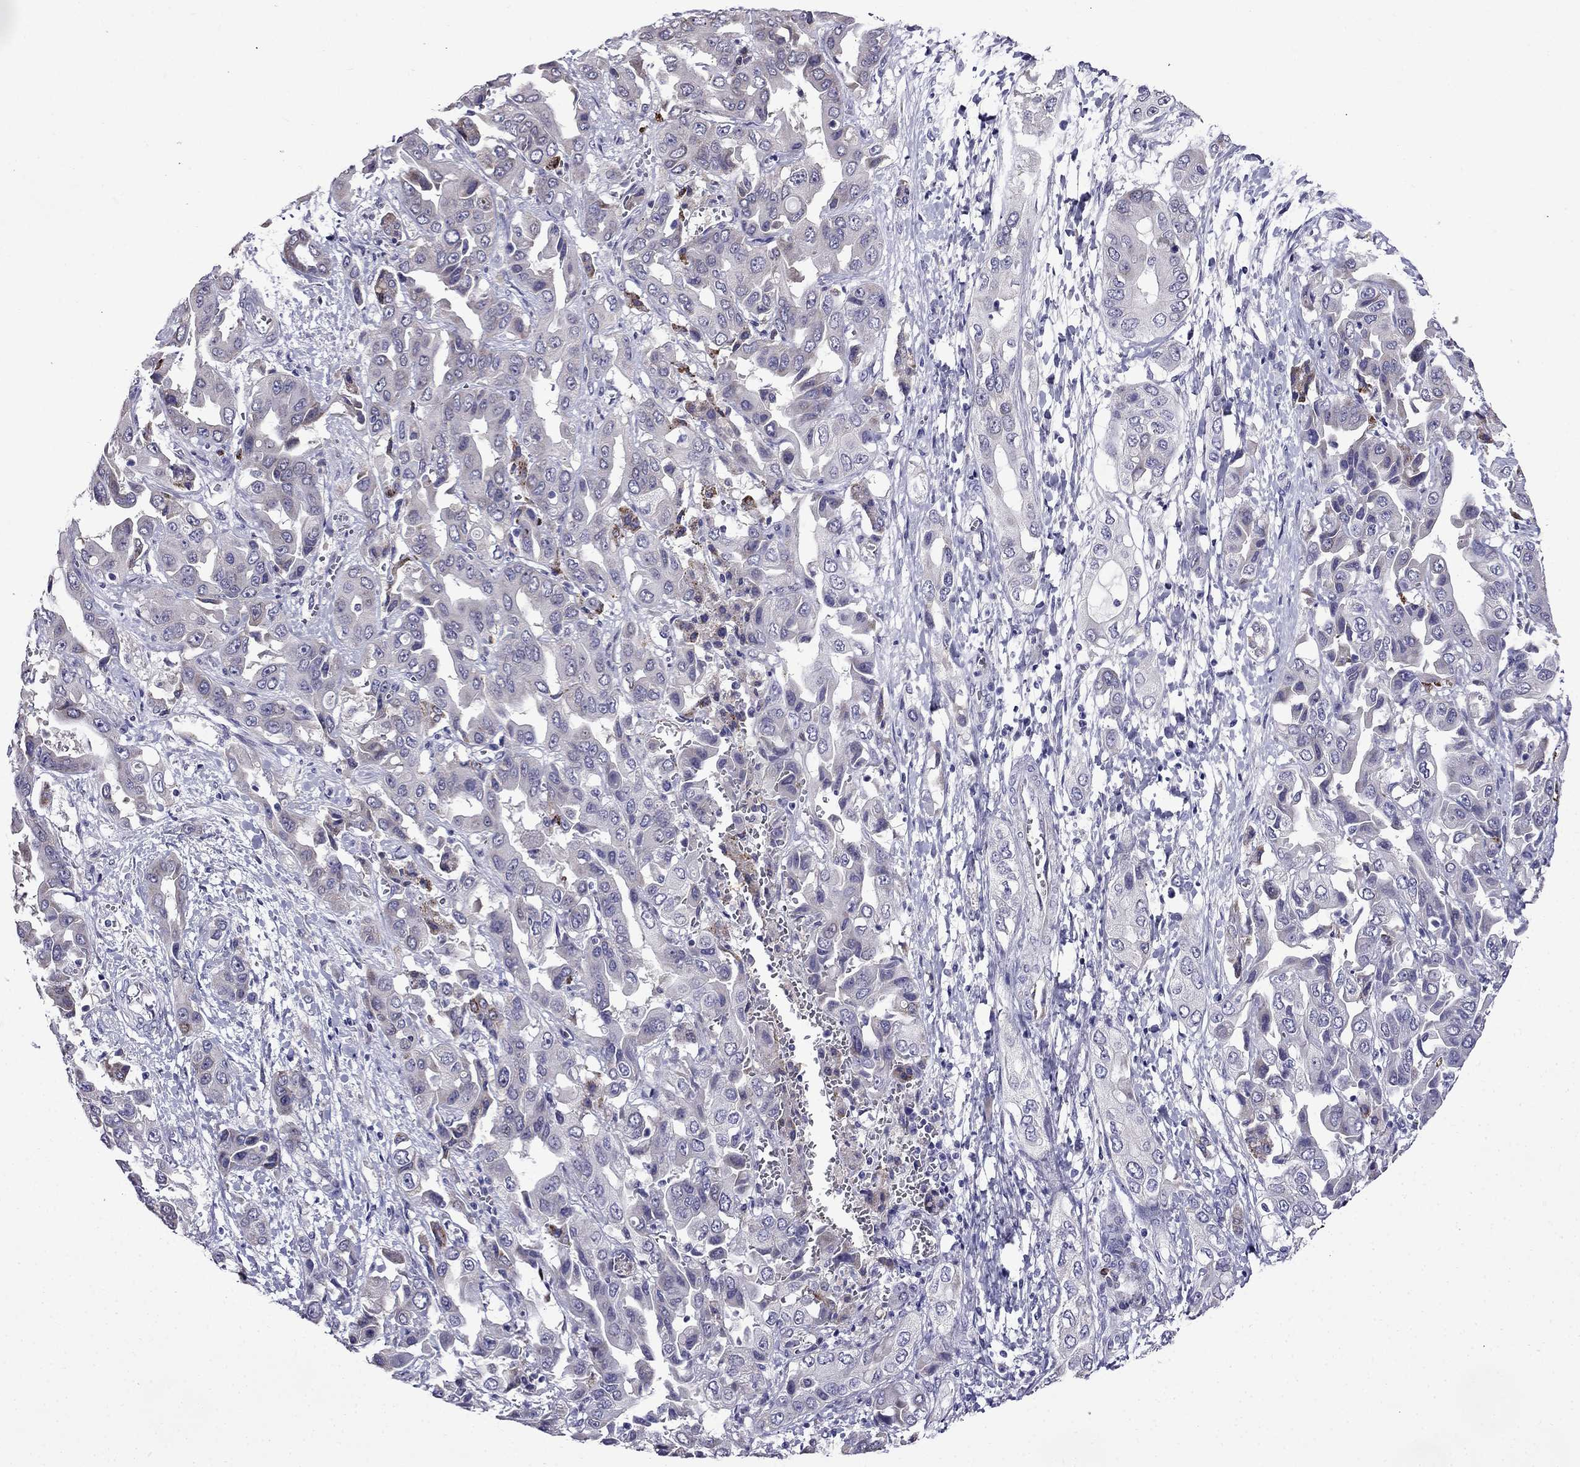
{"staining": {"intensity": "negative", "quantity": "none", "location": "none"}, "tissue": "liver cancer", "cell_type": "Tumor cells", "image_type": "cancer", "snomed": [{"axis": "morphology", "description": "Cholangiocarcinoma"}, {"axis": "topography", "description": "Liver"}], "caption": "Immunohistochemistry histopathology image of liver cancer stained for a protein (brown), which exhibits no expression in tumor cells.", "gene": "PI16", "patient": {"sex": "female", "age": 52}}